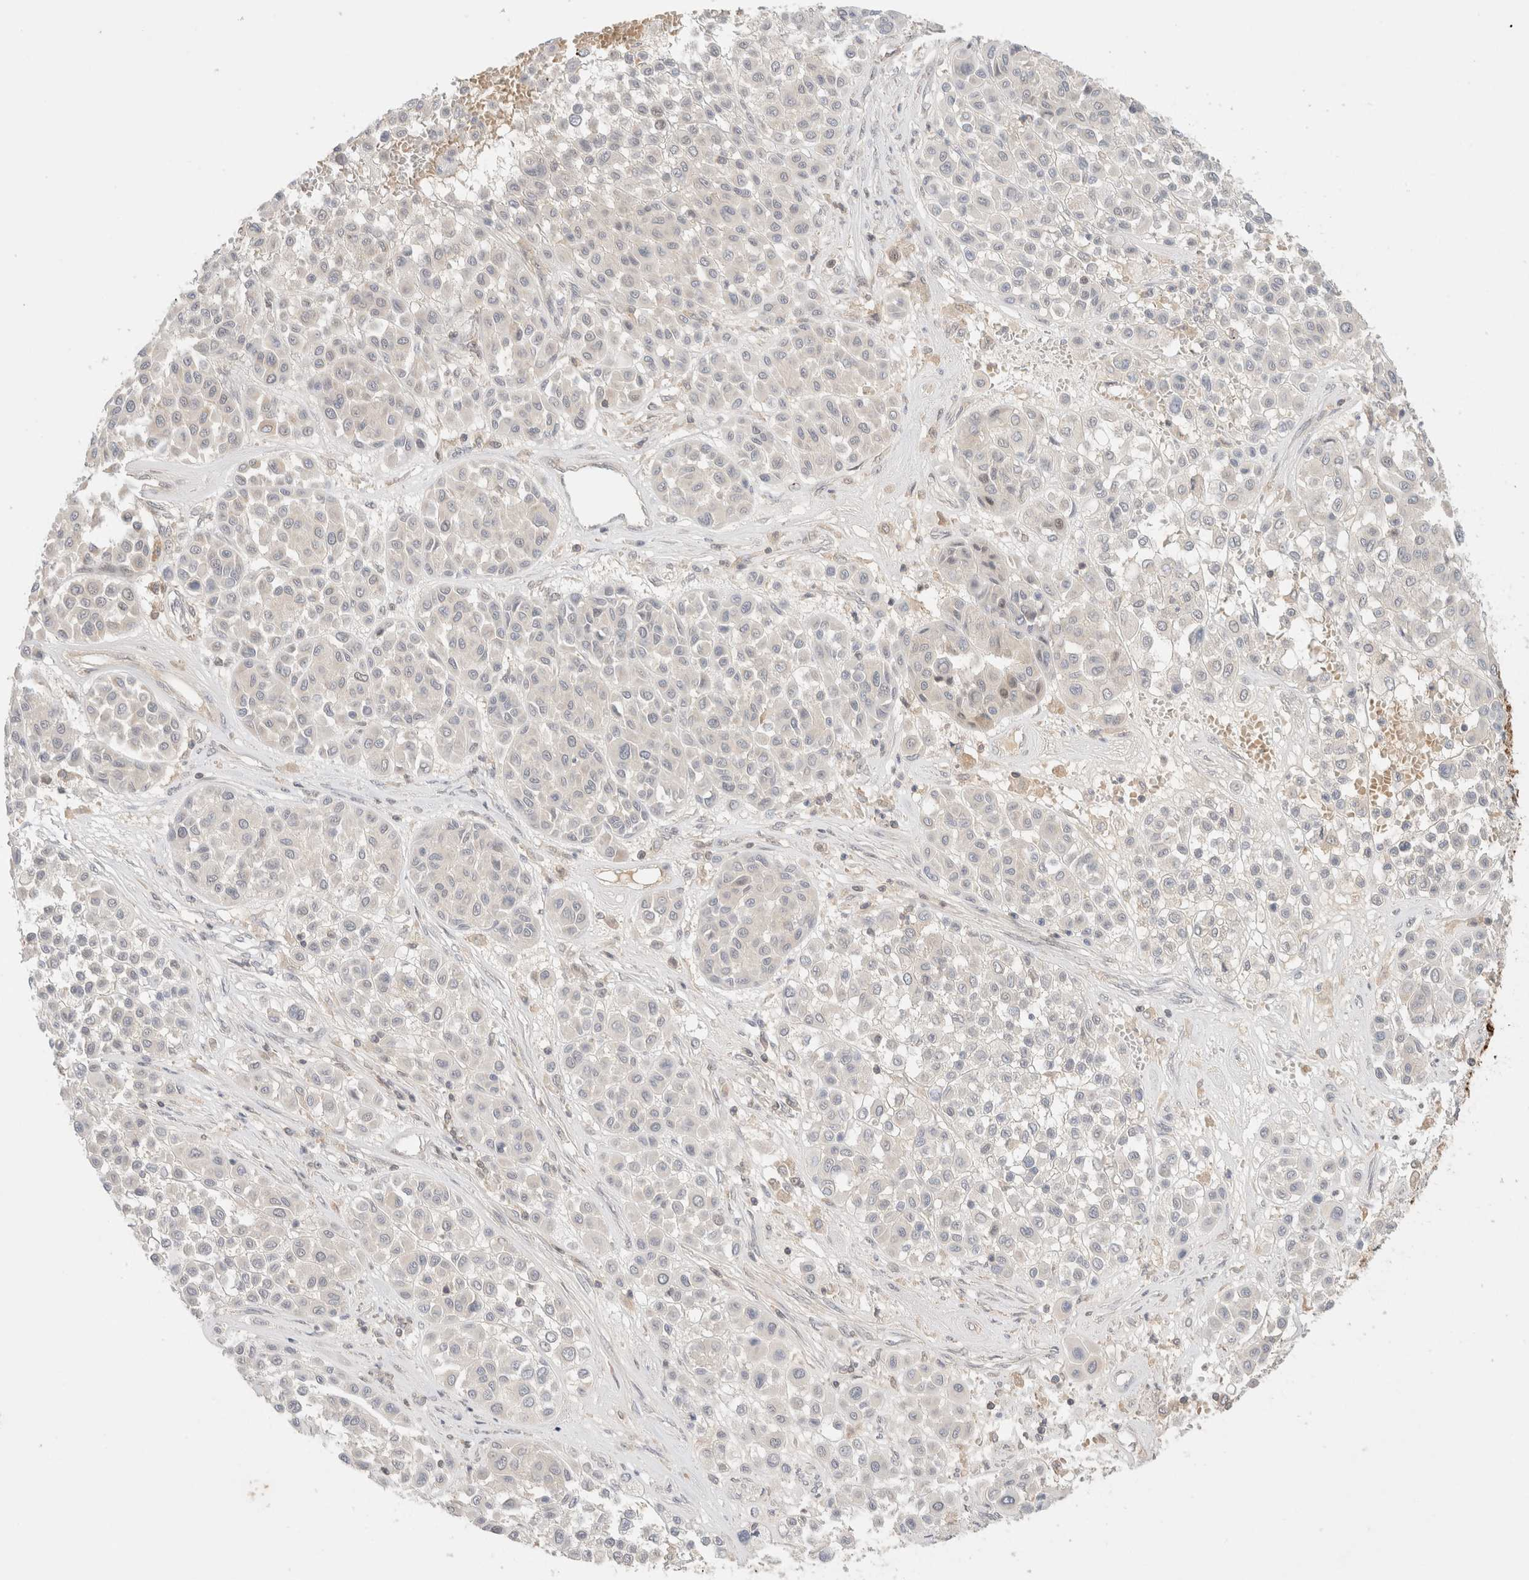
{"staining": {"intensity": "negative", "quantity": "none", "location": "none"}, "tissue": "melanoma", "cell_type": "Tumor cells", "image_type": "cancer", "snomed": [{"axis": "morphology", "description": "Malignant melanoma, Metastatic site"}, {"axis": "topography", "description": "Soft tissue"}], "caption": "Micrograph shows no protein positivity in tumor cells of malignant melanoma (metastatic site) tissue.", "gene": "MRM3", "patient": {"sex": "male", "age": 41}}